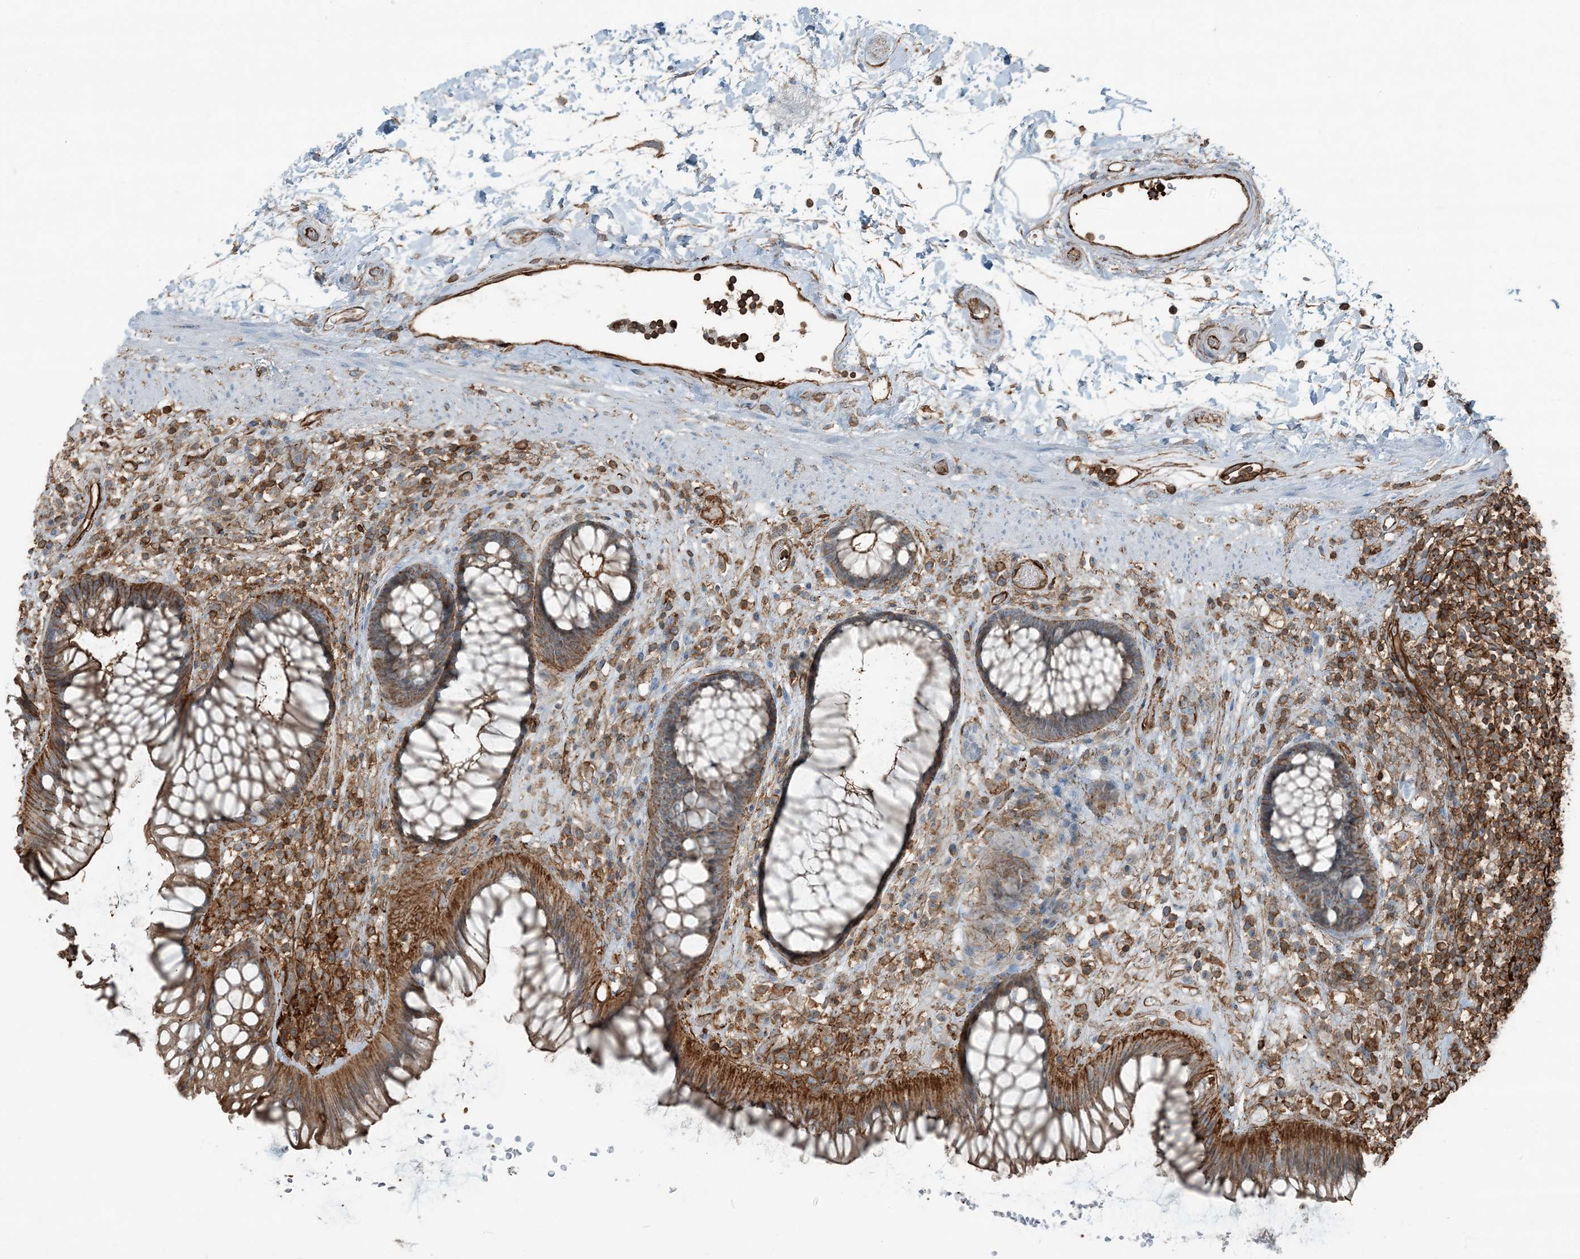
{"staining": {"intensity": "strong", "quantity": "25%-75%", "location": "cytoplasmic/membranous"}, "tissue": "rectum", "cell_type": "Glandular cells", "image_type": "normal", "snomed": [{"axis": "morphology", "description": "Normal tissue, NOS"}, {"axis": "topography", "description": "Rectum"}], "caption": "Rectum stained with a brown dye reveals strong cytoplasmic/membranous positive expression in about 25%-75% of glandular cells.", "gene": "APOBEC3C", "patient": {"sex": "male", "age": 51}}